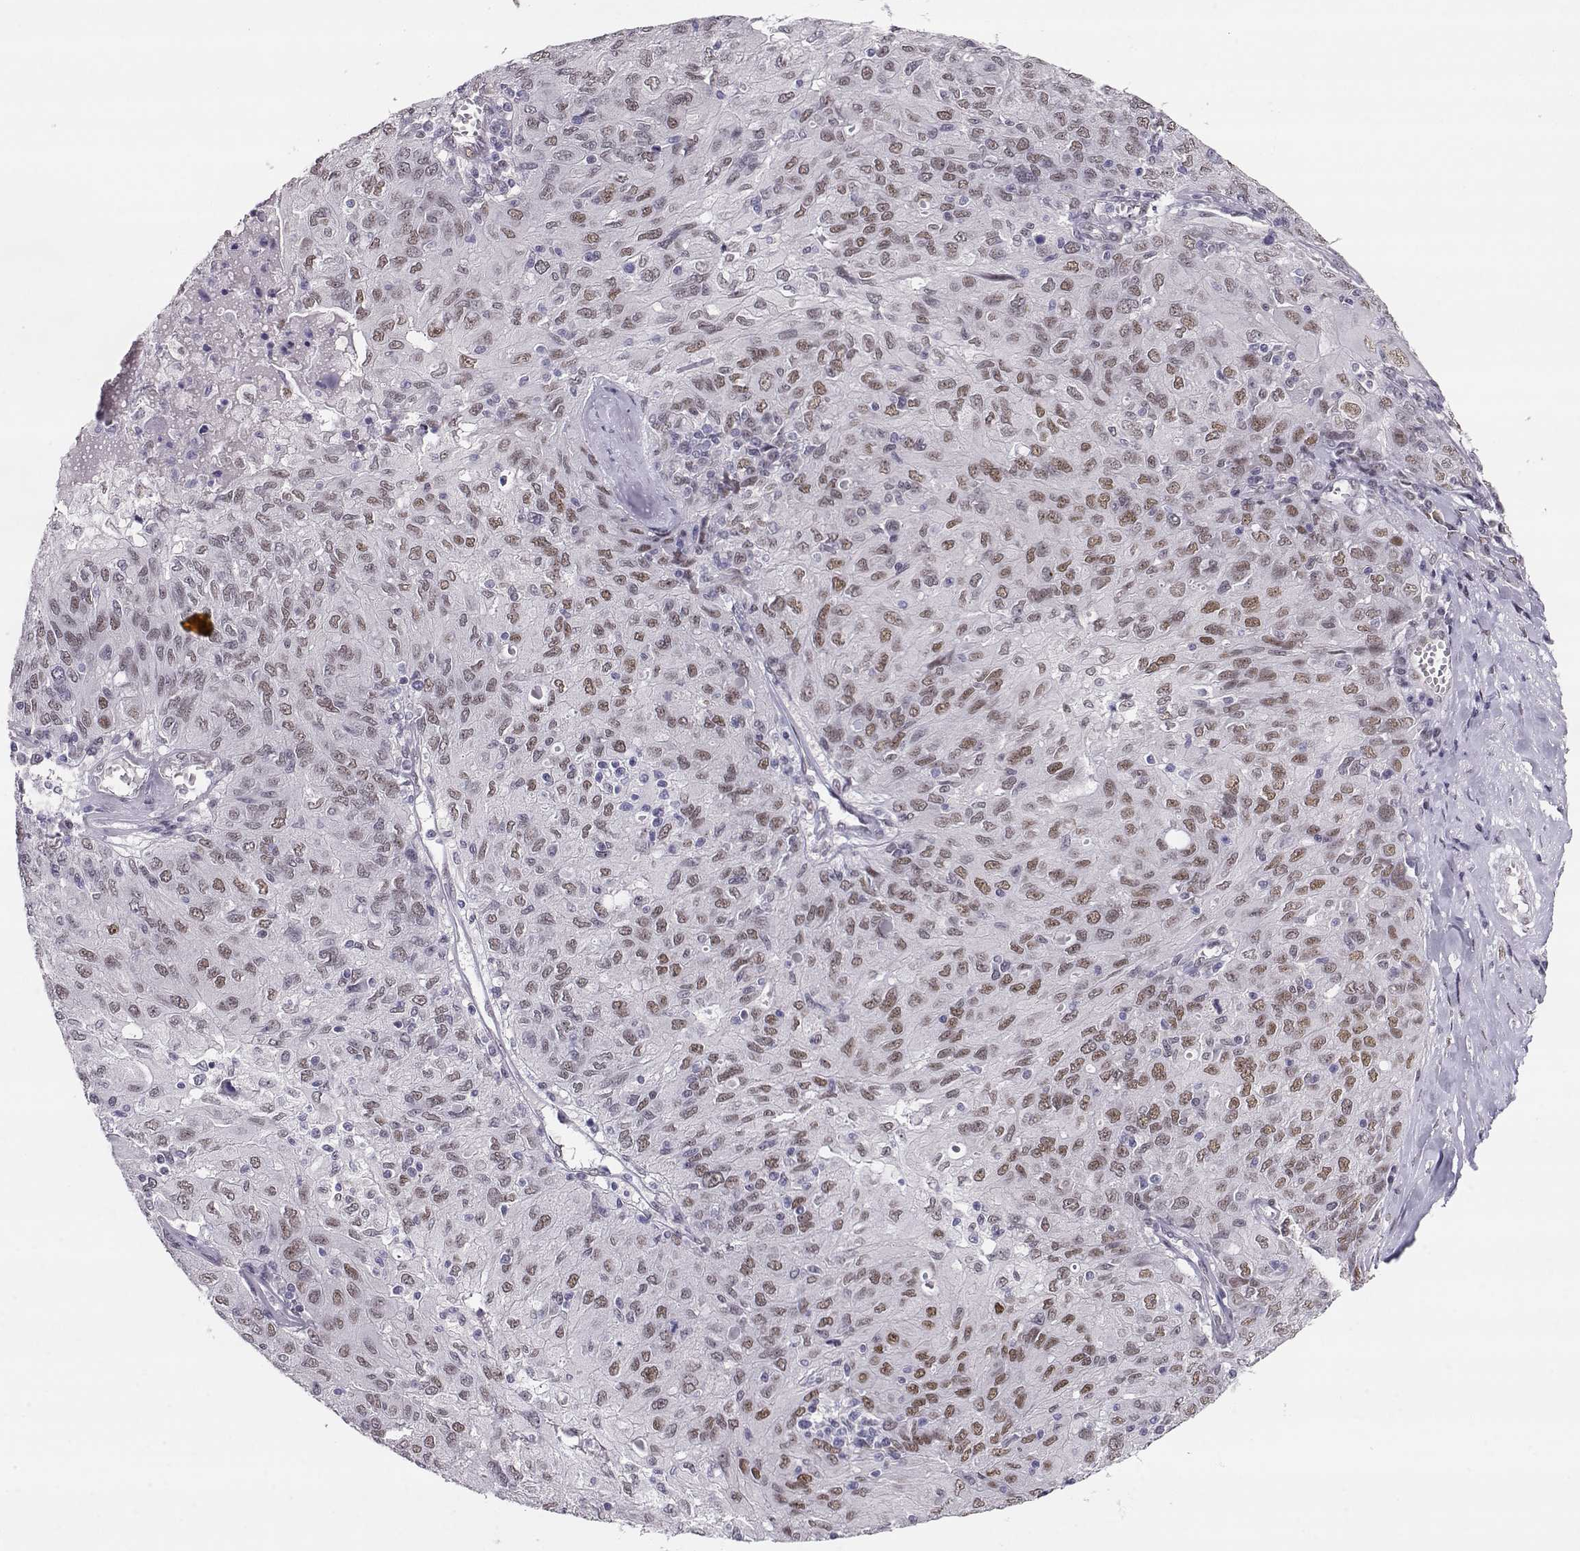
{"staining": {"intensity": "weak", "quantity": ">75%", "location": "nuclear"}, "tissue": "ovarian cancer", "cell_type": "Tumor cells", "image_type": "cancer", "snomed": [{"axis": "morphology", "description": "Carcinoma, endometroid"}, {"axis": "topography", "description": "Ovary"}], "caption": "About >75% of tumor cells in human ovarian endometroid carcinoma display weak nuclear protein positivity as visualized by brown immunohistochemical staining.", "gene": "POLI", "patient": {"sex": "female", "age": 50}}